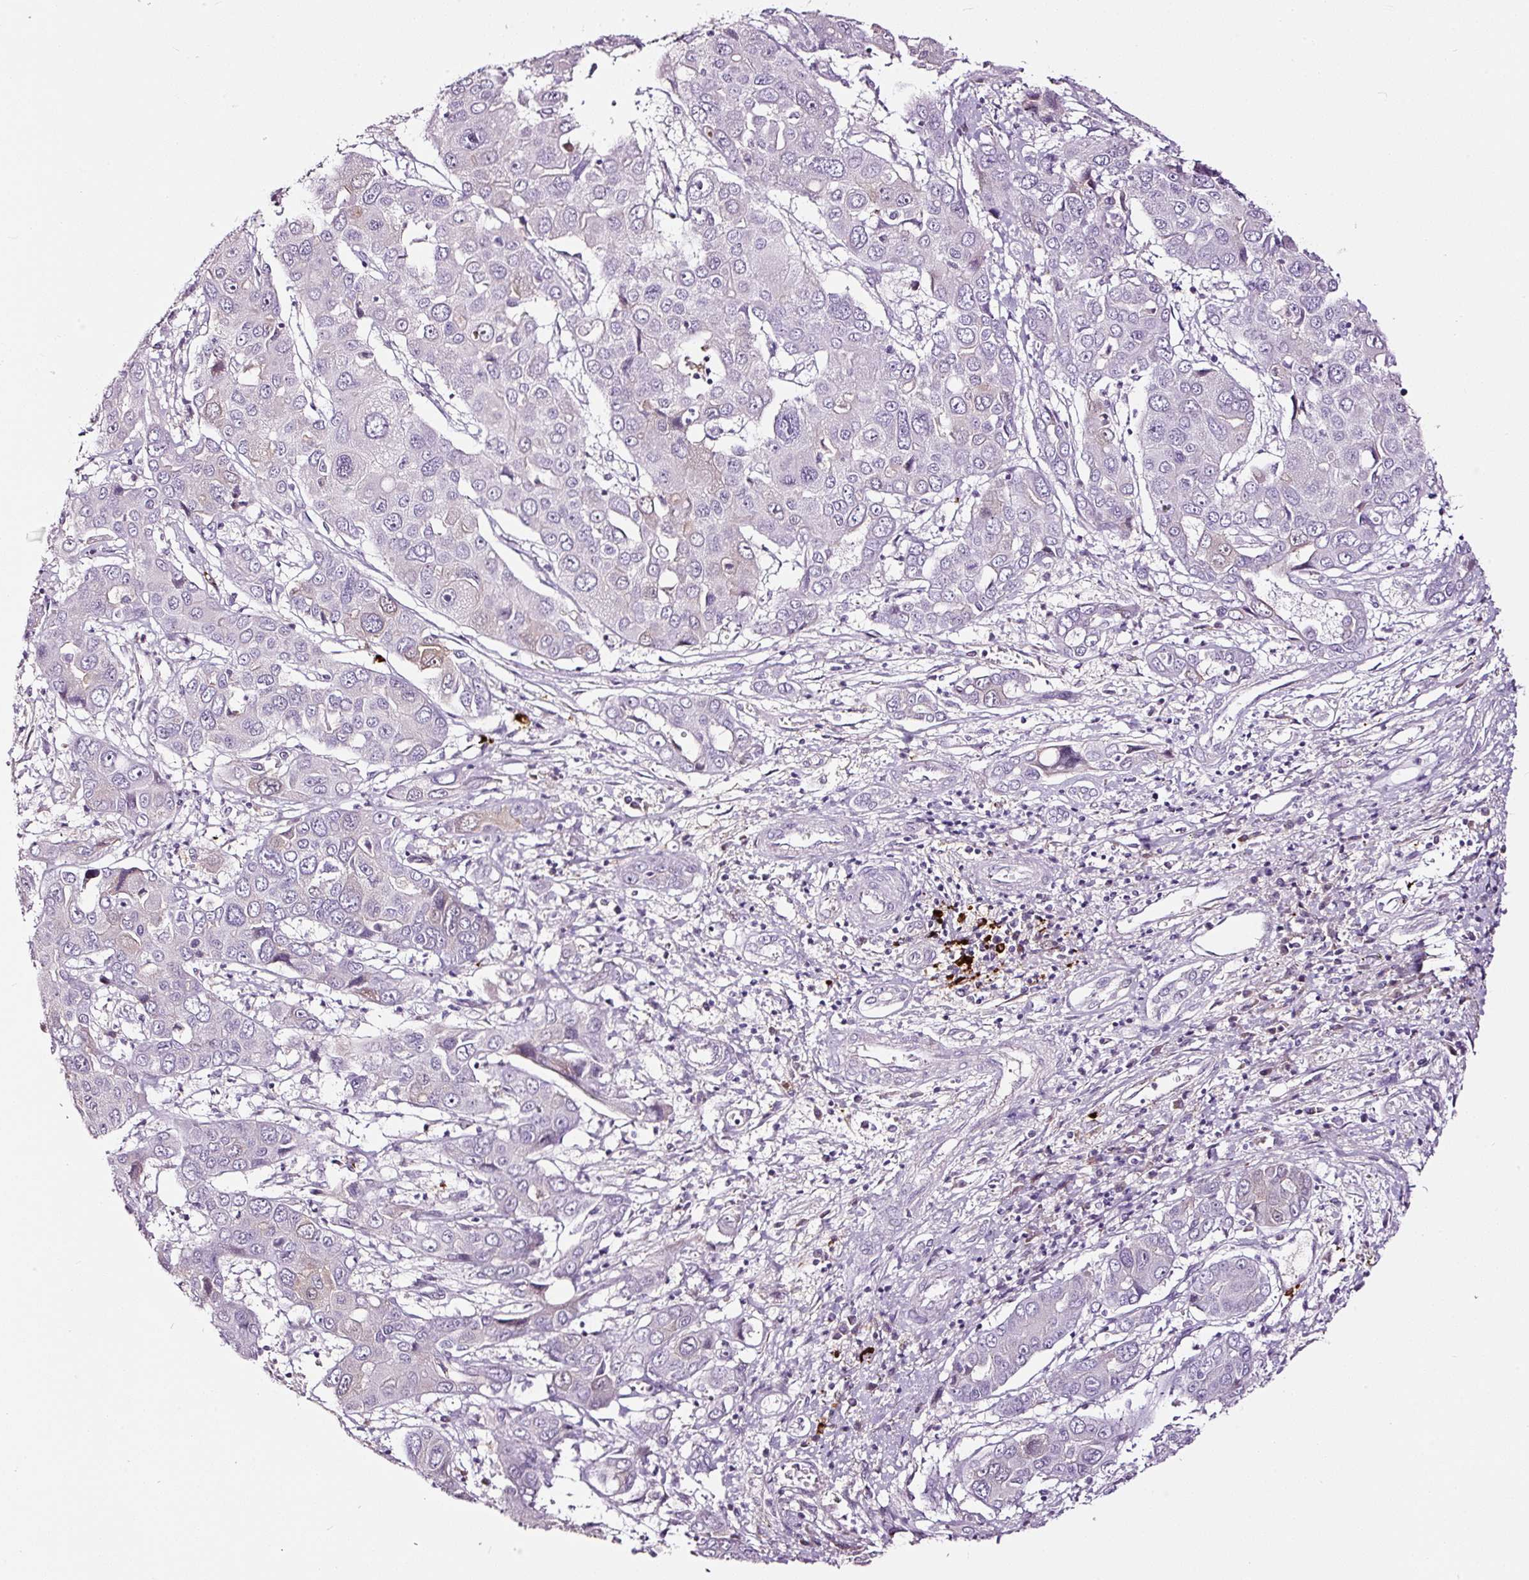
{"staining": {"intensity": "negative", "quantity": "none", "location": "none"}, "tissue": "liver cancer", "cell_type": "Tumor cells", "image_type": "cancer", "snomed": [{"axis": "morphology", "description": "Cholangiocarcinoma"}, {"axis": "topography", "description": "Liver"}], "caption": "High power microscopy micrograph of an IHC photomicrograph of liver cholangiocarcinoma, revealing no significant staining in tumor cells.", "gene": "LAMP3", "patient": {"sex": "male", "age": 67}}